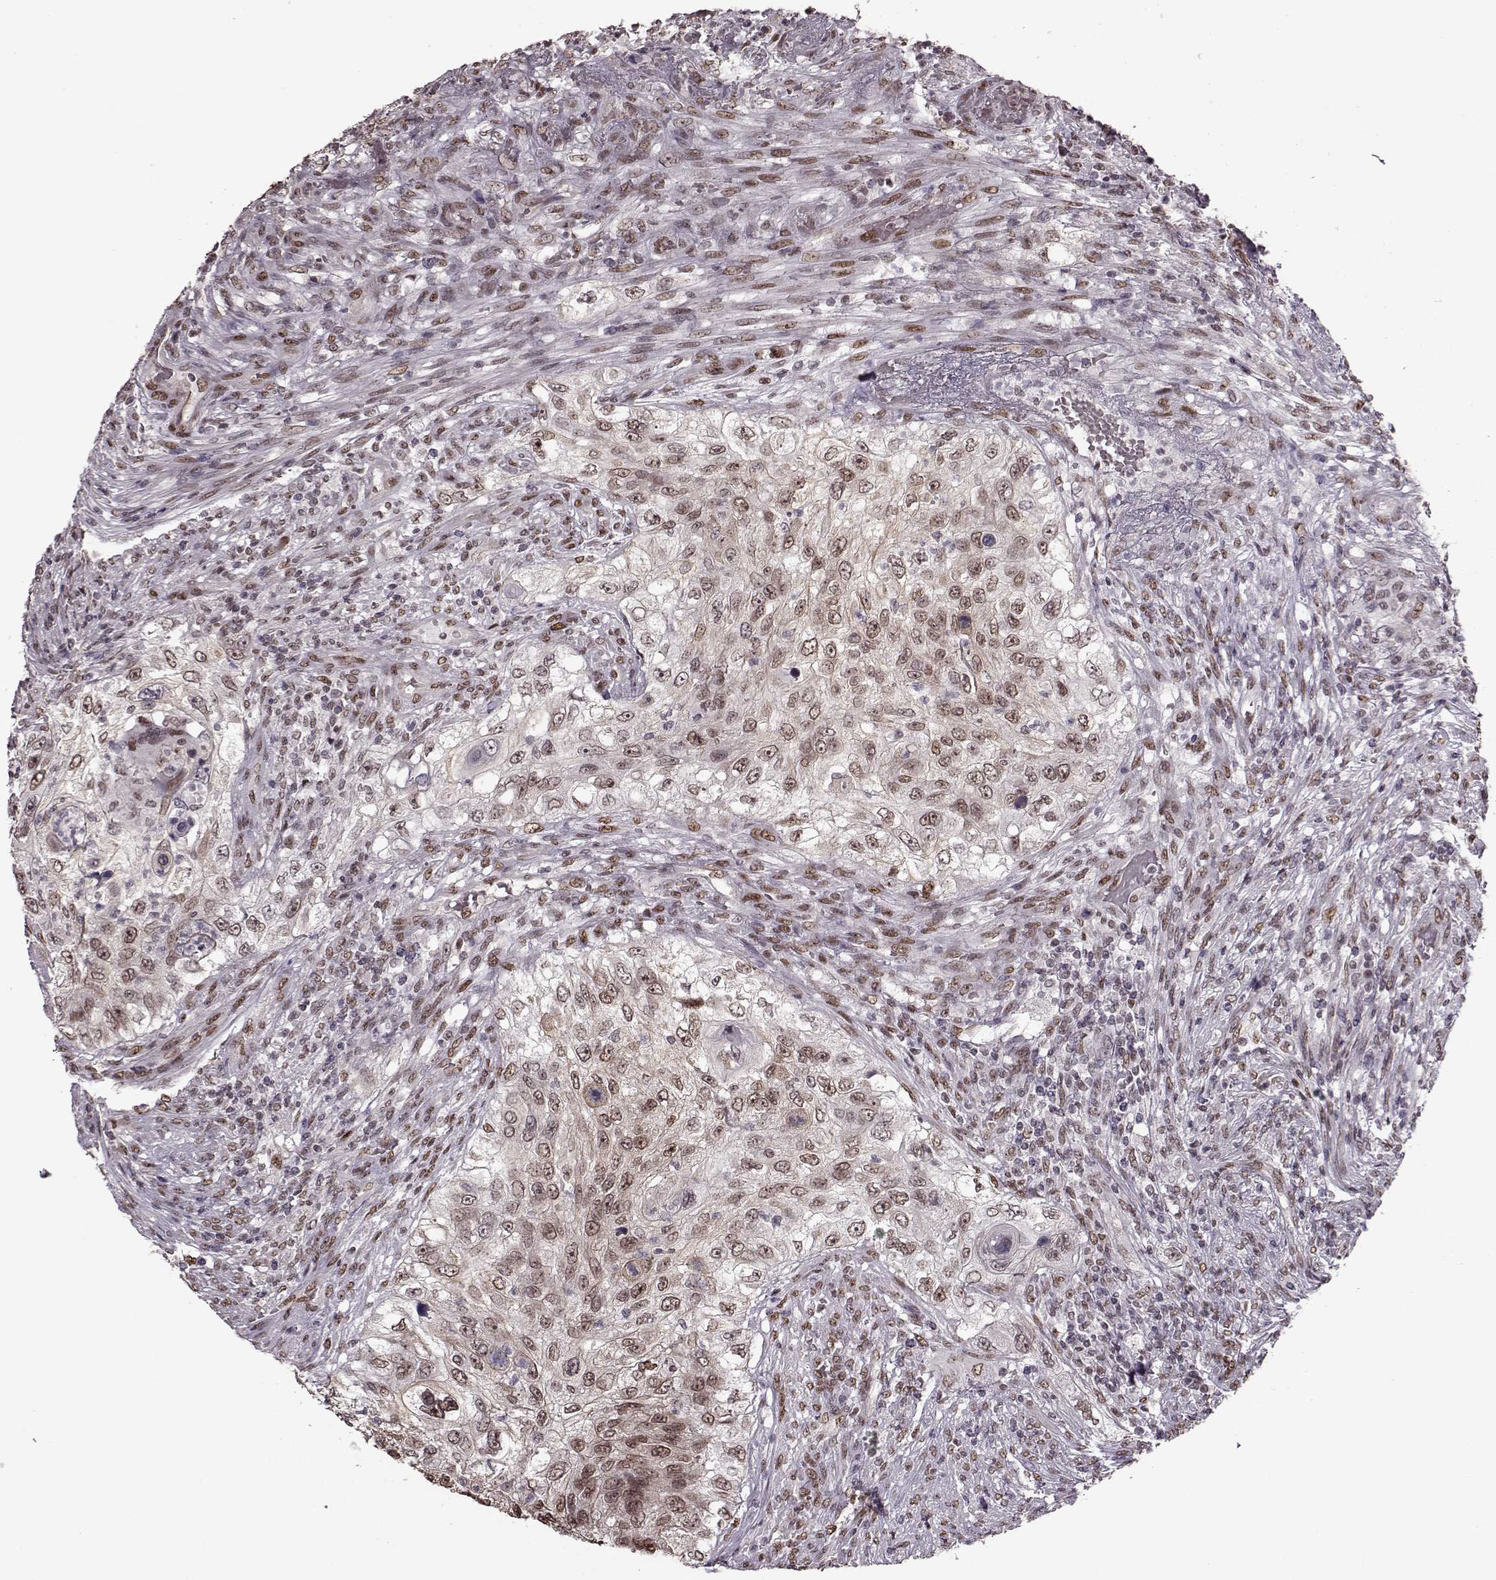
{"staining": {"intensity": "weak", "quantity": ">75%", "location": "nuclear"}, "tissue": "urothelial cancer", "cell_type": "Tumor cells", "image_type": "cancer", "snomed": [{"axis": "morphology", "description": "Urothelial carcinoma, High grade"}, {"axis": "topography", "description": "Urinary bladder"}], "caption": "High-power microscopy captured an immunohistochemistry (IHC) image of urothelial carcinoma (high-grade), revealing weak nuclear expression in approximately >75% of tumor cells.", "gene": "FTO", "patient": {"sex": "female", "age": 60}}